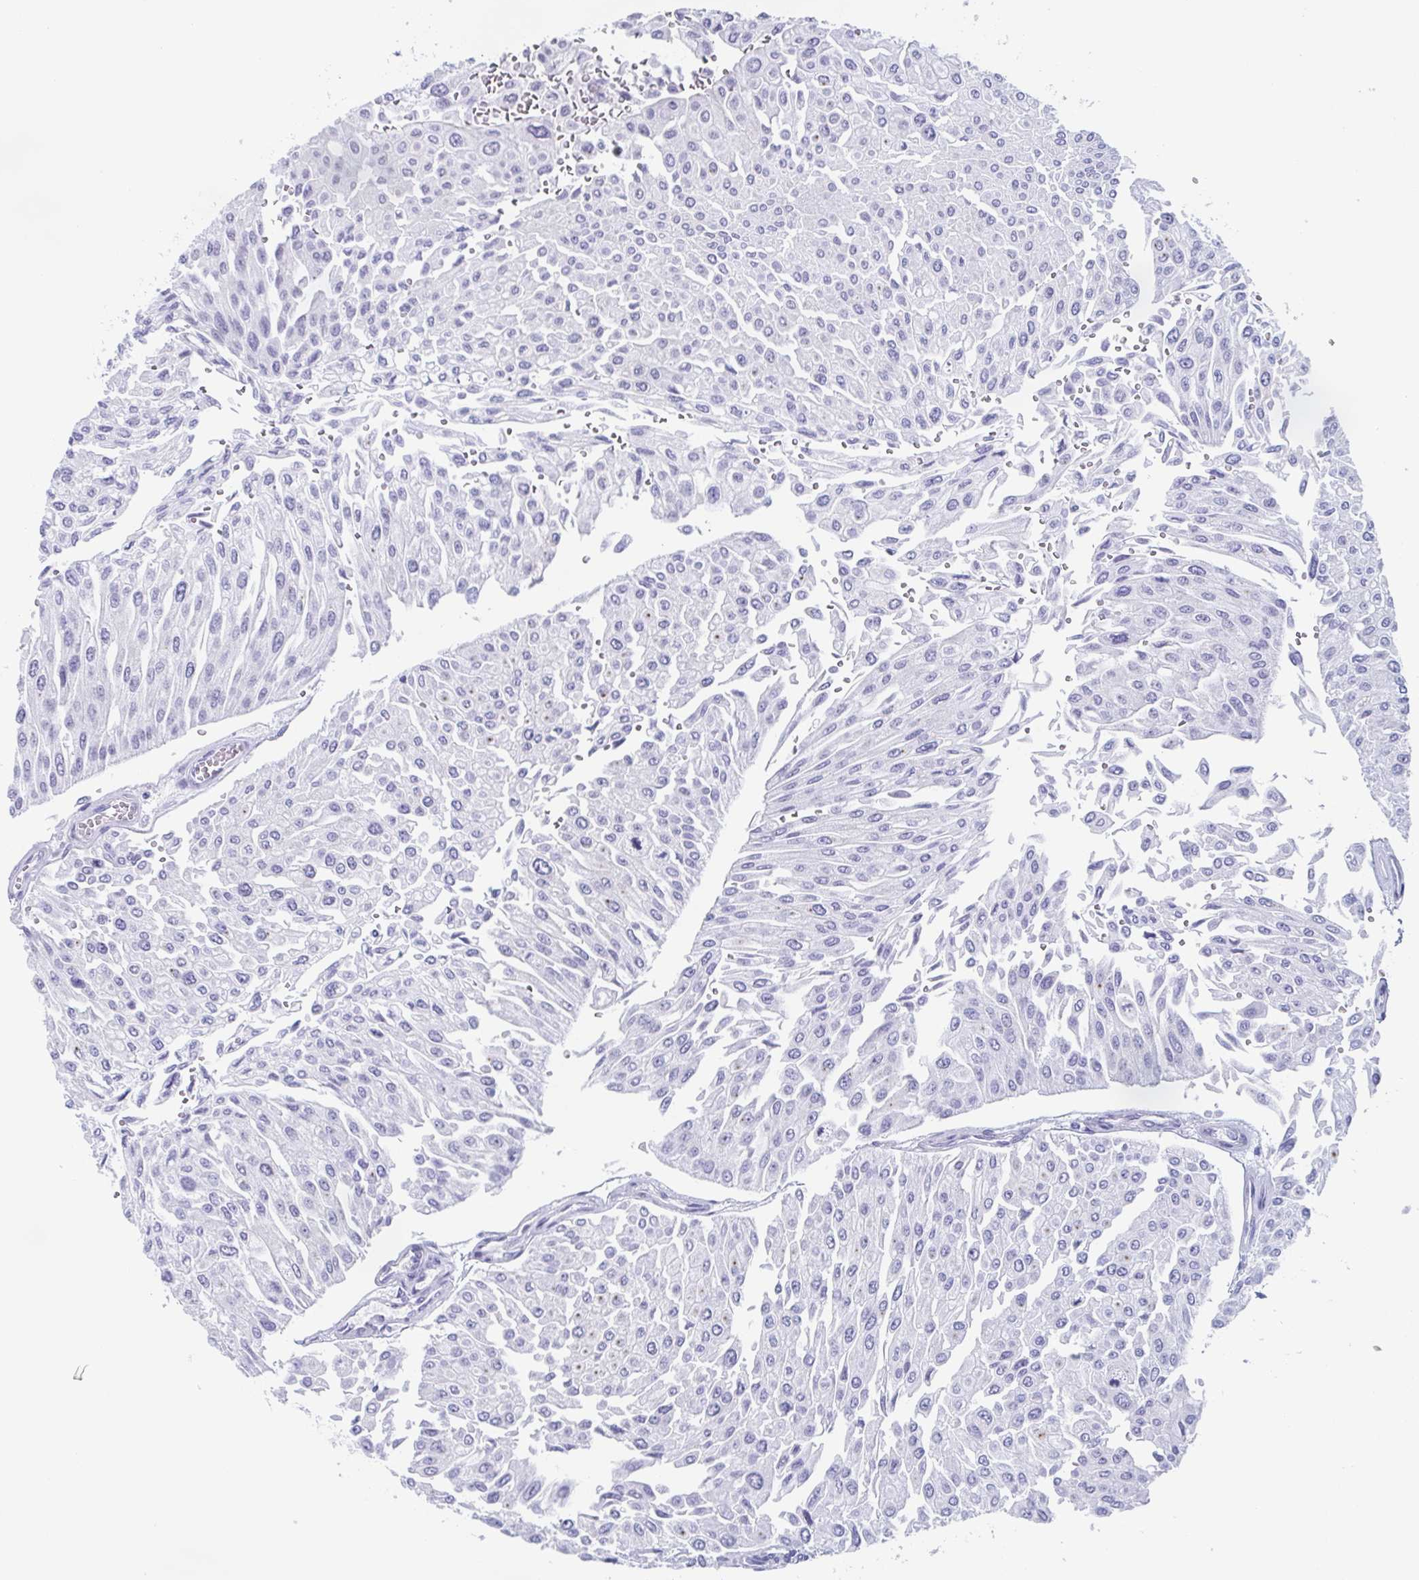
{"staining": {"intensity": "negative", "quantity": "none", "location": "none"}, "tissue": "urothelial cancer", "cell_type": "Tumor cells", "image_type": "cancer", "snomed": [{"axis": "morphology", "description": "Urothelial carcinoma, NOS"}, {"axis": "topography", "description": "Urinary bladder"}], "caption": "Tumor cells are negative for brown protein staining in transitional cell carcinoma.", "gene": "TAGLN3", "patient": {"sex": "male", "age": 67}}